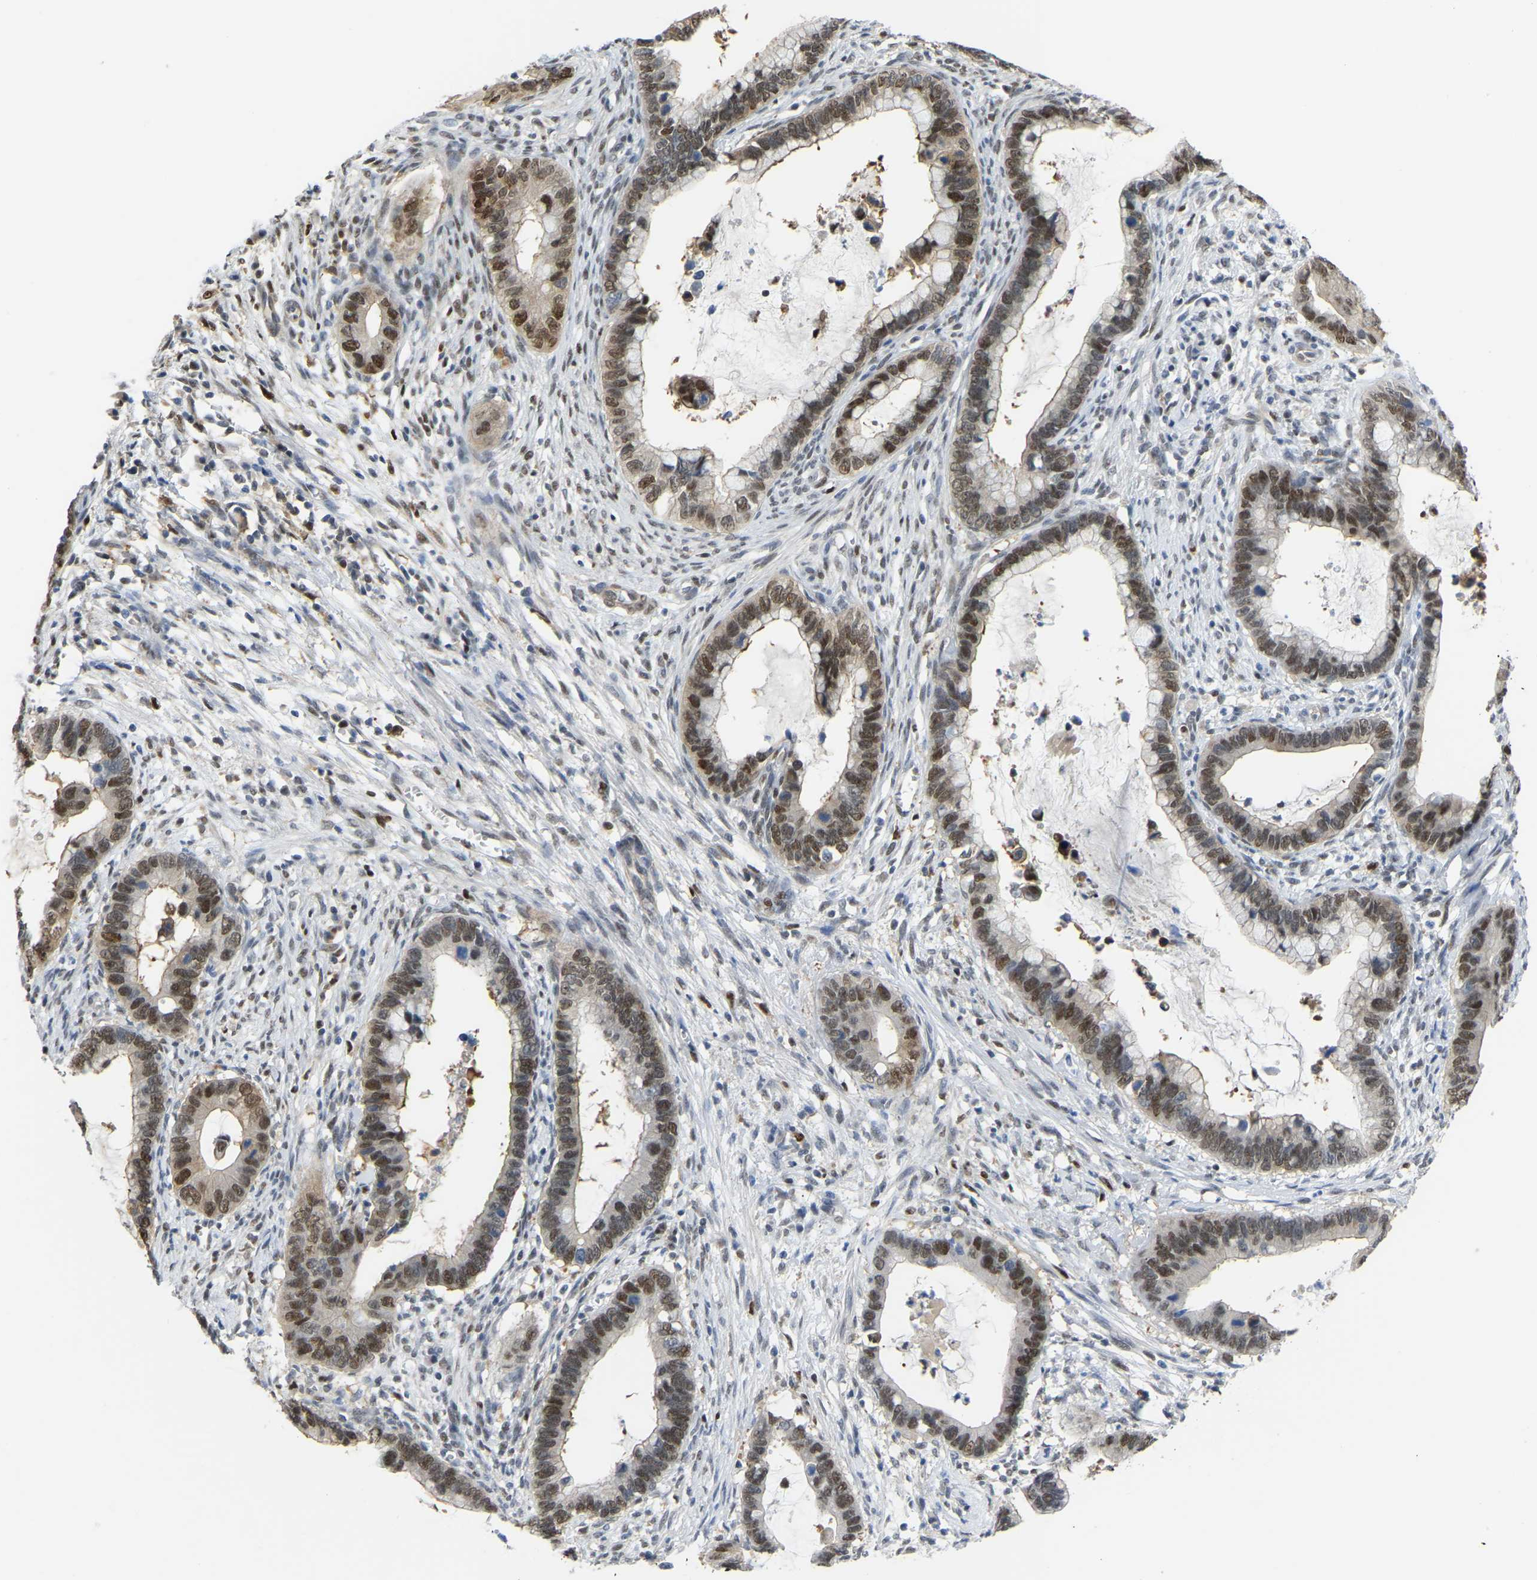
{"staining": {"intensity": "moderate", "quantity": ">75%", "location": "nuclear"}, "tissue": "cervical cancer", "cell_type": "Tumor cells", "image_type": "cancer", "snomed": [{"axis": "morphology", "description": "Adenocarcinoma, NOS"}, {"axis": "topography", "description": "Cervix"}], "caption": "Protein expression analysis of human cervical adenocarcinoma reveals moderate nuclear staining in approximately >75% of tumor cells.", "gene": "KLRG2", "patient": {"sex": "female", "age": 44}}